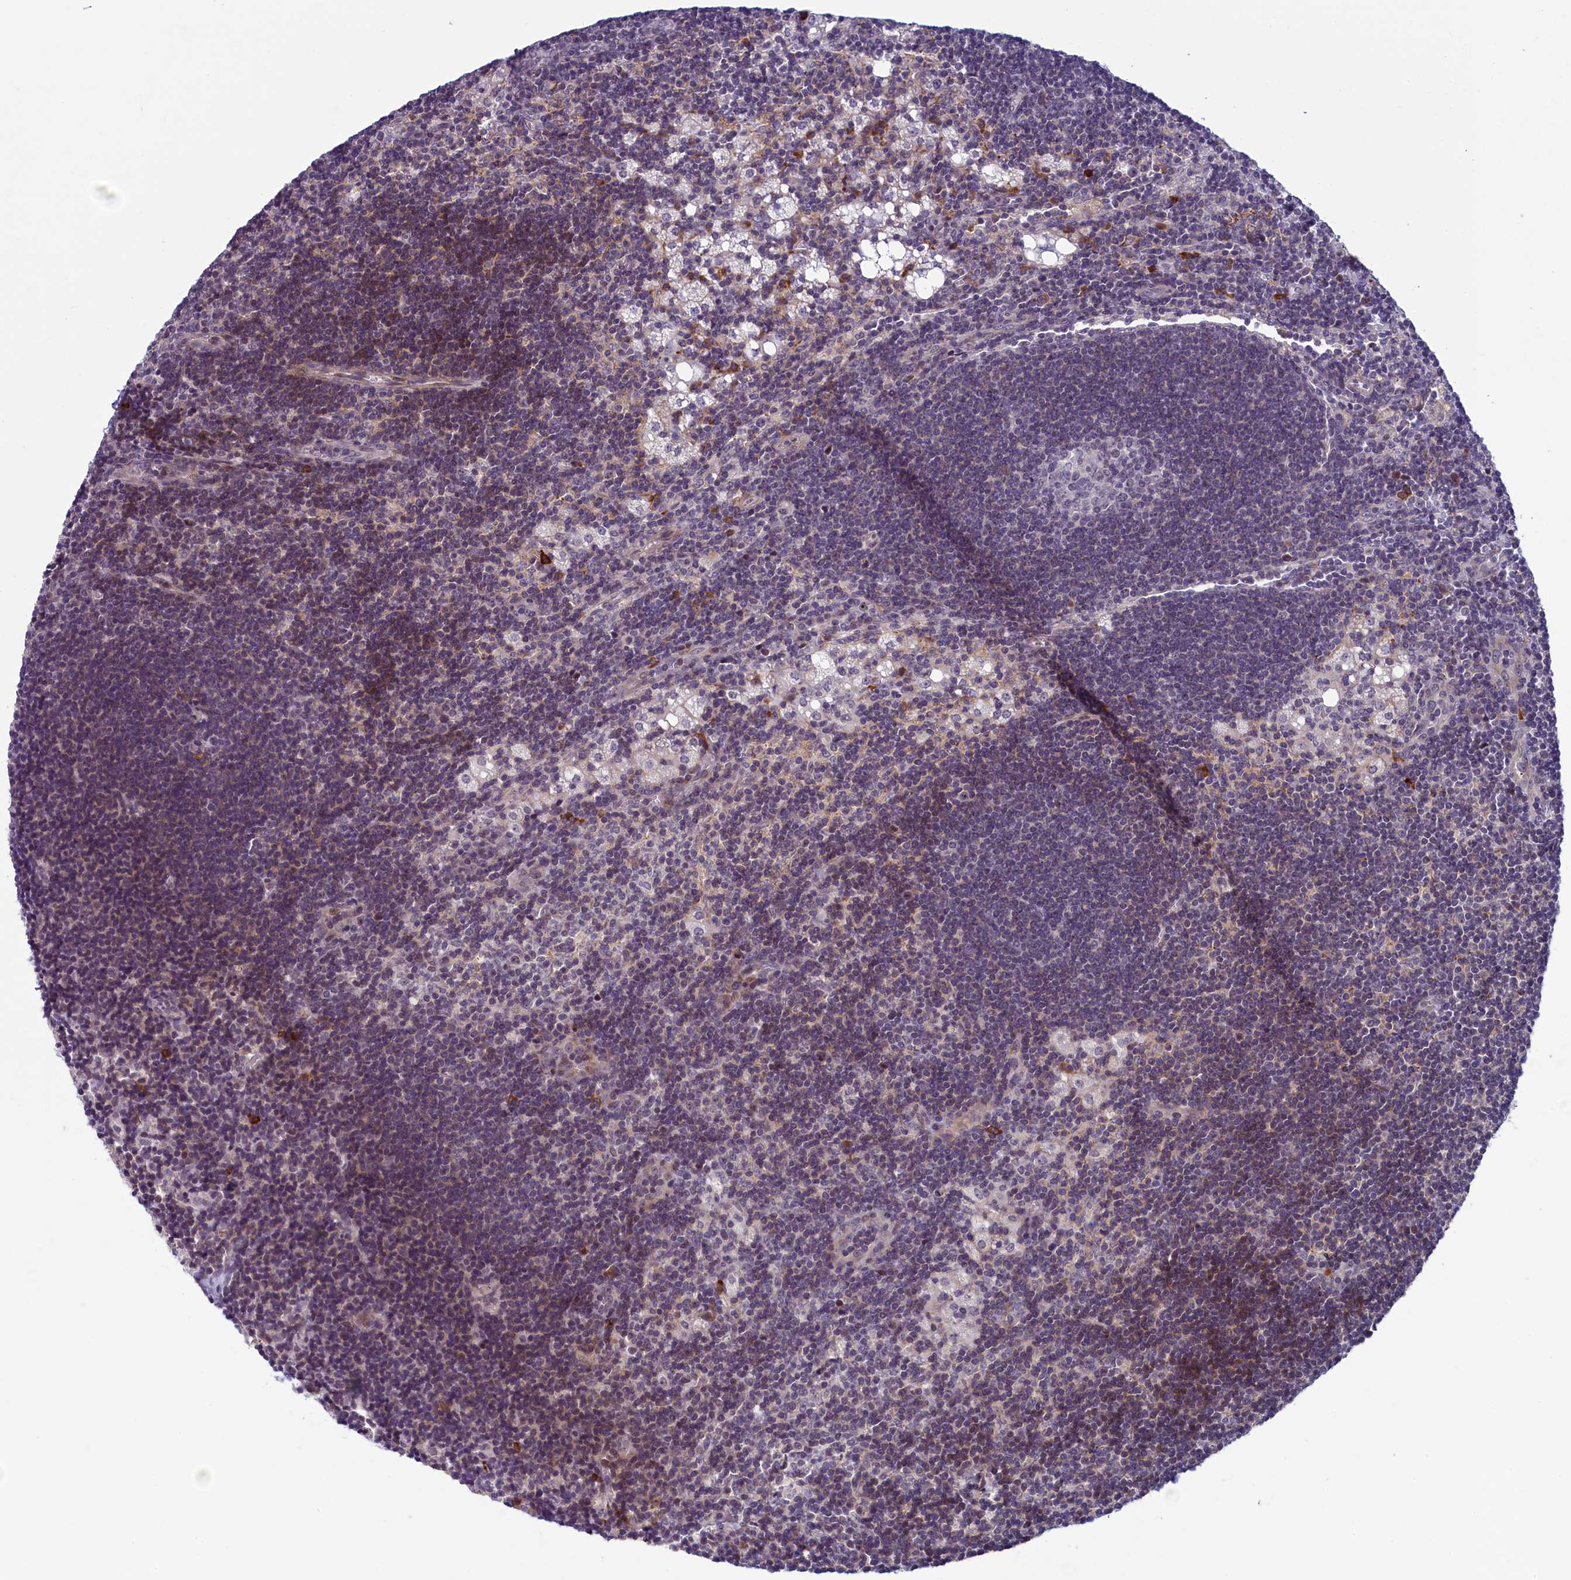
{"staining": {"intensity": "negative", "quantity": "none", "location": "none"}, "tissue": "lymph node", "cell_type": "Germinal center cells", "image_type": "normal", "snomed": [{"axis": "morphology", "description": "Normal tissue, NOS"}, {"axis": "topography", "description": "Lymph node"}], "caption": "Immunohistochemistry image of normal lymph node stained for a protein (brown), which shows no staining in germinal center cells.", "gene": "CNEP1R1", "patient": {"sex": "male", "age": 24}}